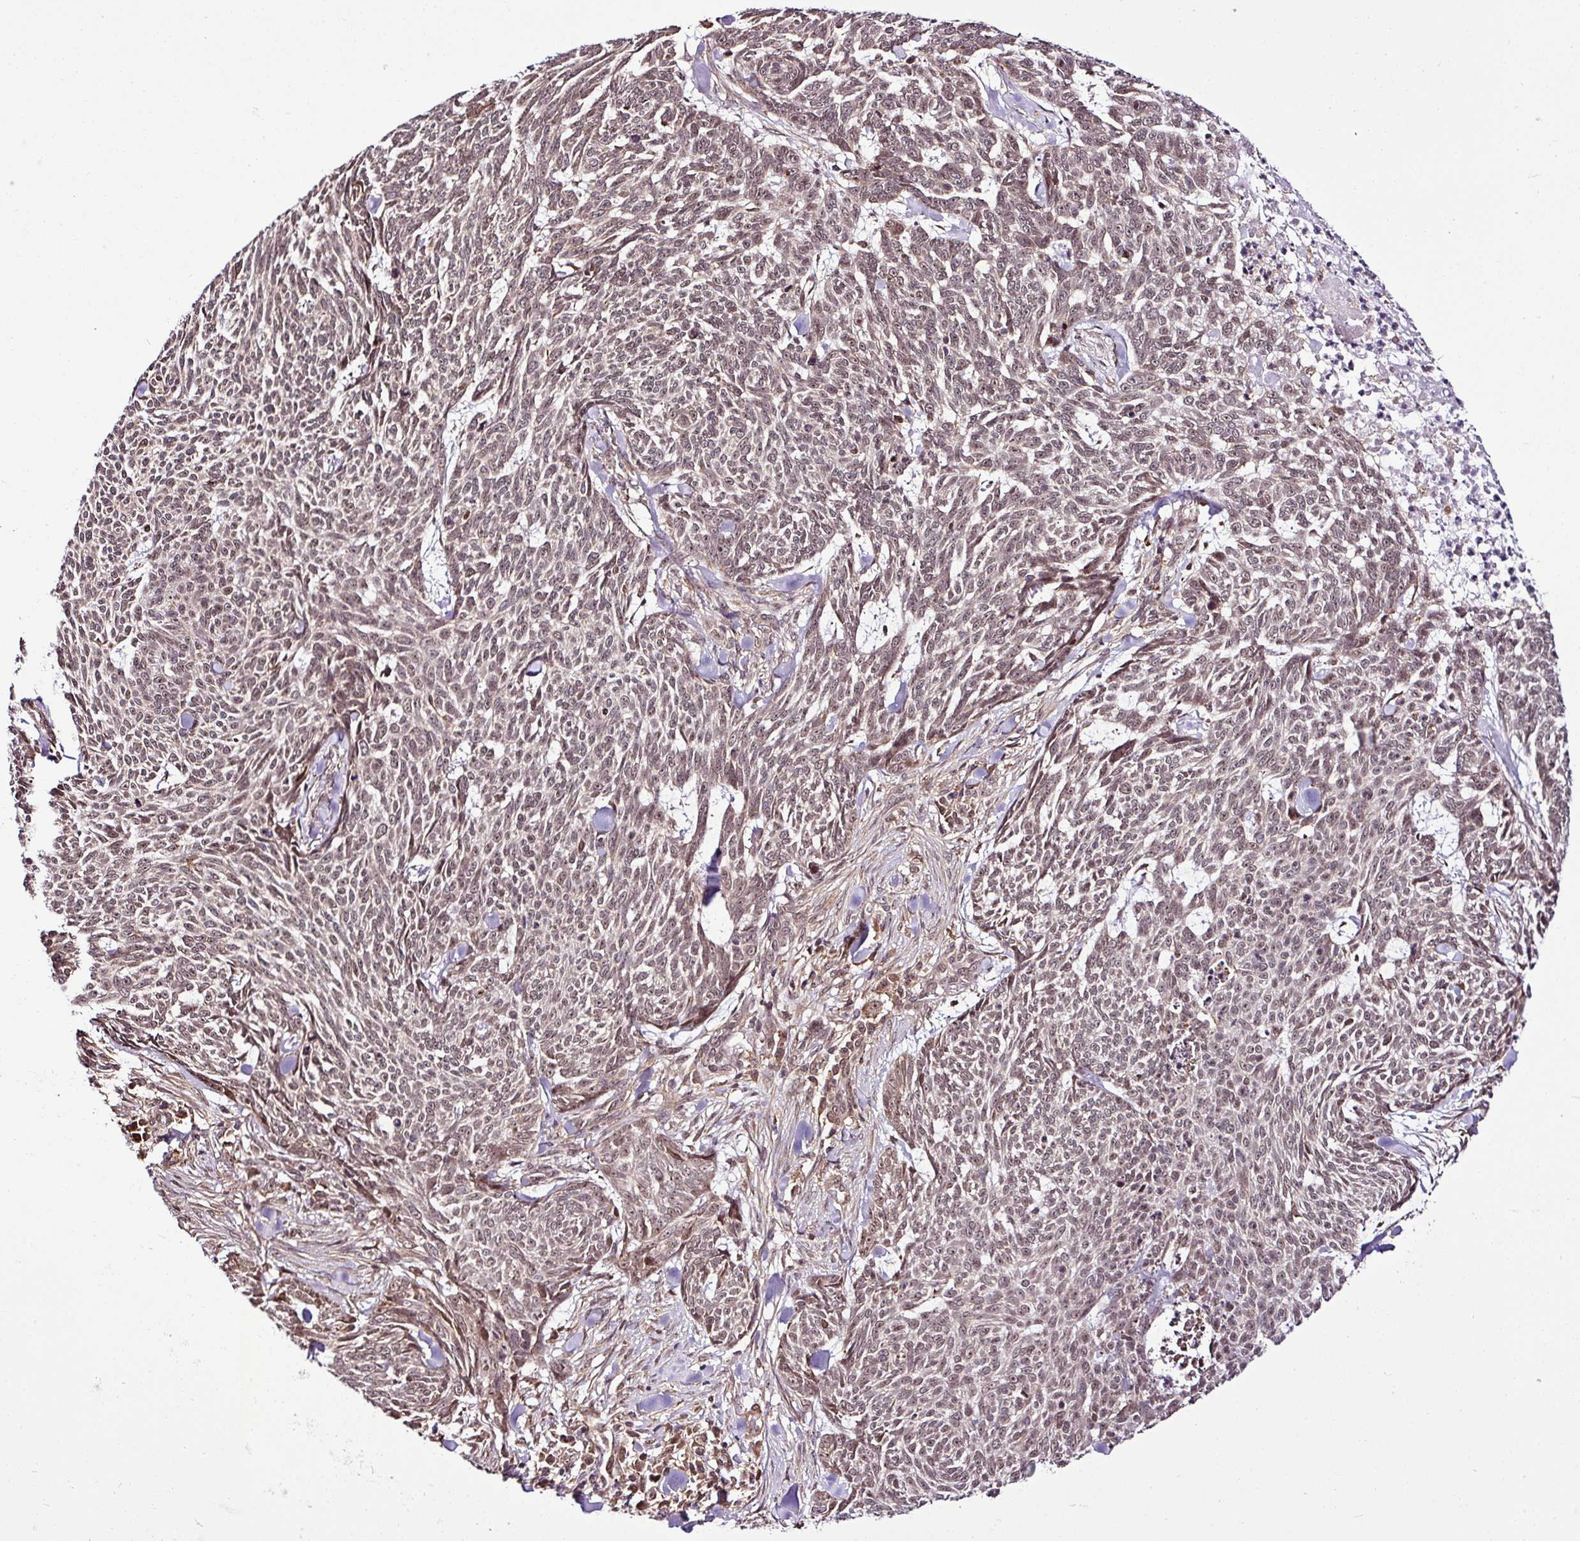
{"staining": {"intensity": "weak", "quantity": "<25%", "location": "nuclear"}, "tissue": "skin cancer", "cell_type": "Tumor cells", "image_type": "cancer", "snomed": [{"axis": "morphology", "description": "Basal cell carcinoma"}, {"axis": "topography", "description": "Skin"}], "caption": "A photomicrograph of human basal cell carcinoma (skin) is negative for staining in tumor cells.", "gene": "FAM153A", "patient": {"sex": "female", "age": 93}}